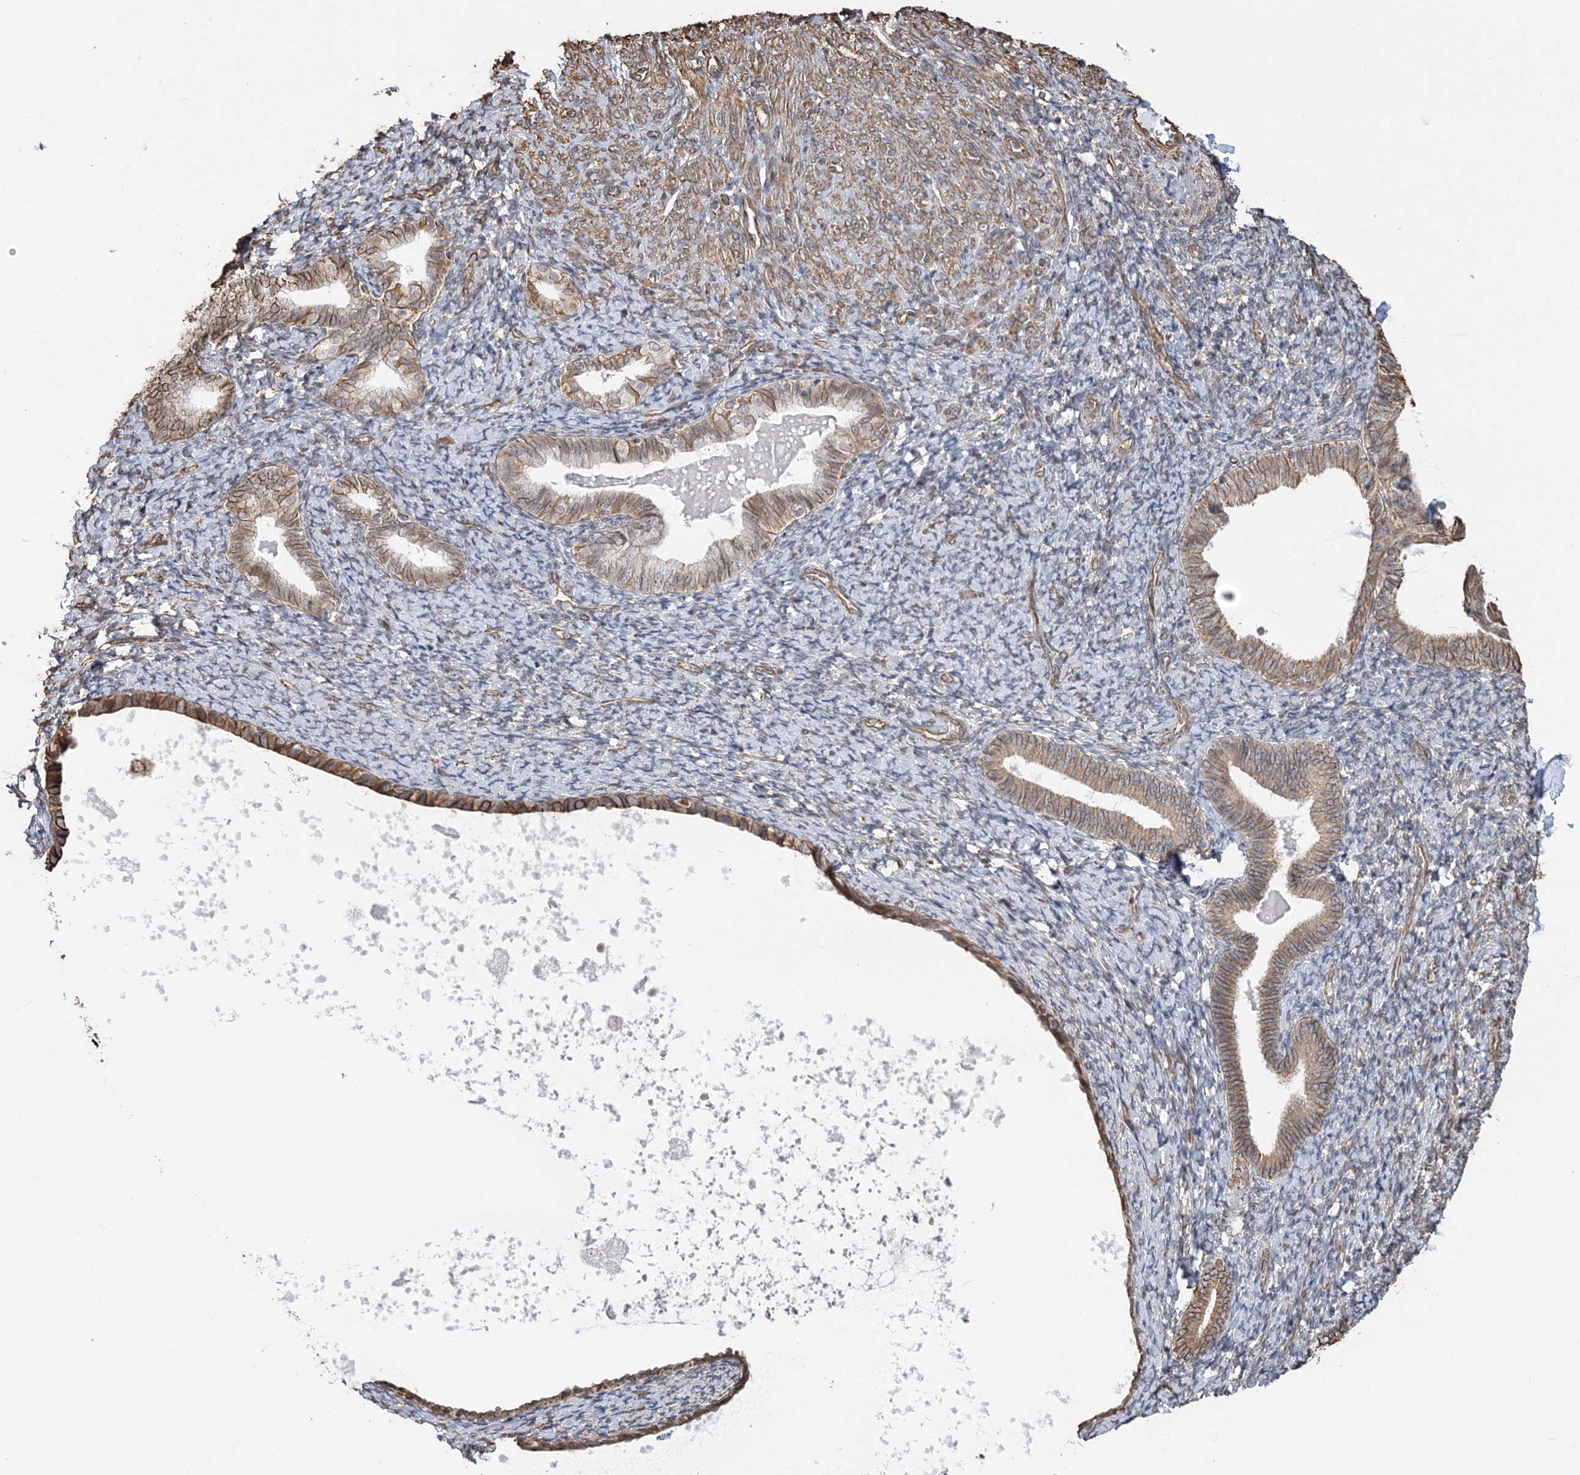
{"staining": {"intensity": "weak", "quantity": "<25%", "location": "cytoplasmic/membranous"}, "tissue": "endometrium", "cell_type": "Cells in endometrial stroma", "image_type": "normal", "snomed": [{"axis": "morphology", "description": "Normal tissue, NOS"}, {"axis": "topography", "description": "Endometrium"}], "caption": "High magnification brightfield microscopy of unremarkable endometrium stained with DAB (brown) and counterstained with hematoxylin (blue): cells in endometrial stroma show no significant staining. (Brightfield microscopy of DAB (3,3'-diaminobenzidine) immunohistochemistry at high magnification).", "gene": "ATP11B", "patient": {"sex": "female", "age": 72}}